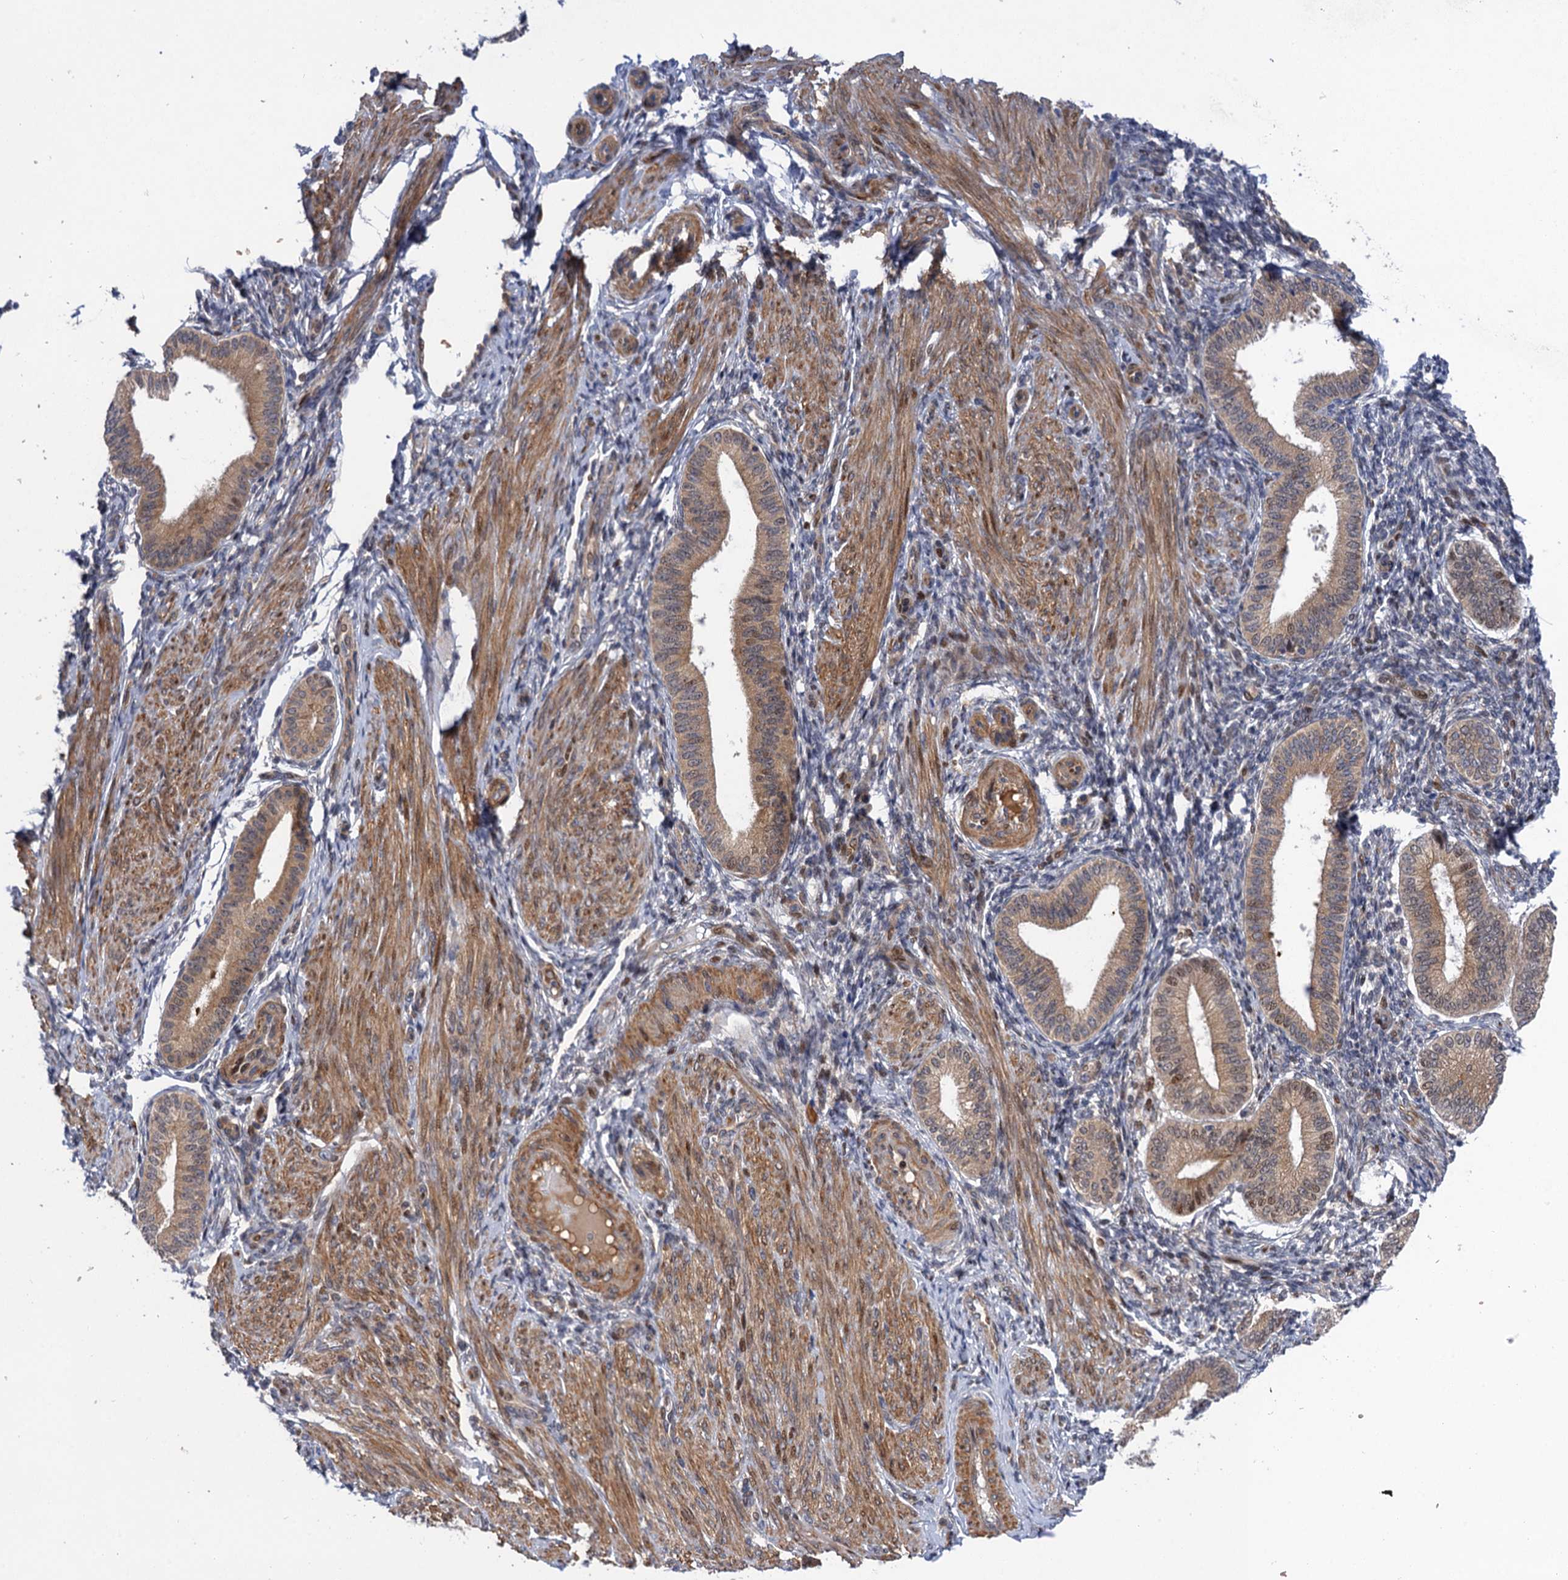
{"staining": {"intensity": "weak", "quantity": "<25%", "location": "cytoplasmic/membranous"}, "tissue": "endometrium", "cell_type": "Cells in endometrial stroma", "image_type": "normal", "snomed": [{"axis": "morphology", "description": "Normal tissue, NOS"}, {"axis": "topography", "description": "Endometrium"}], "caption": "DAB (3,3'-diaminobenzidine) immunohistochemical staining of benign endometrium demonstrates no significant staining in cells in endometrial stroma. The staining is performed using DAB brown chromogen with nuclei counter-stained in using hematoxylin.", "gene": "NEK8", "patient": {"sex": "female", "age": 39}}